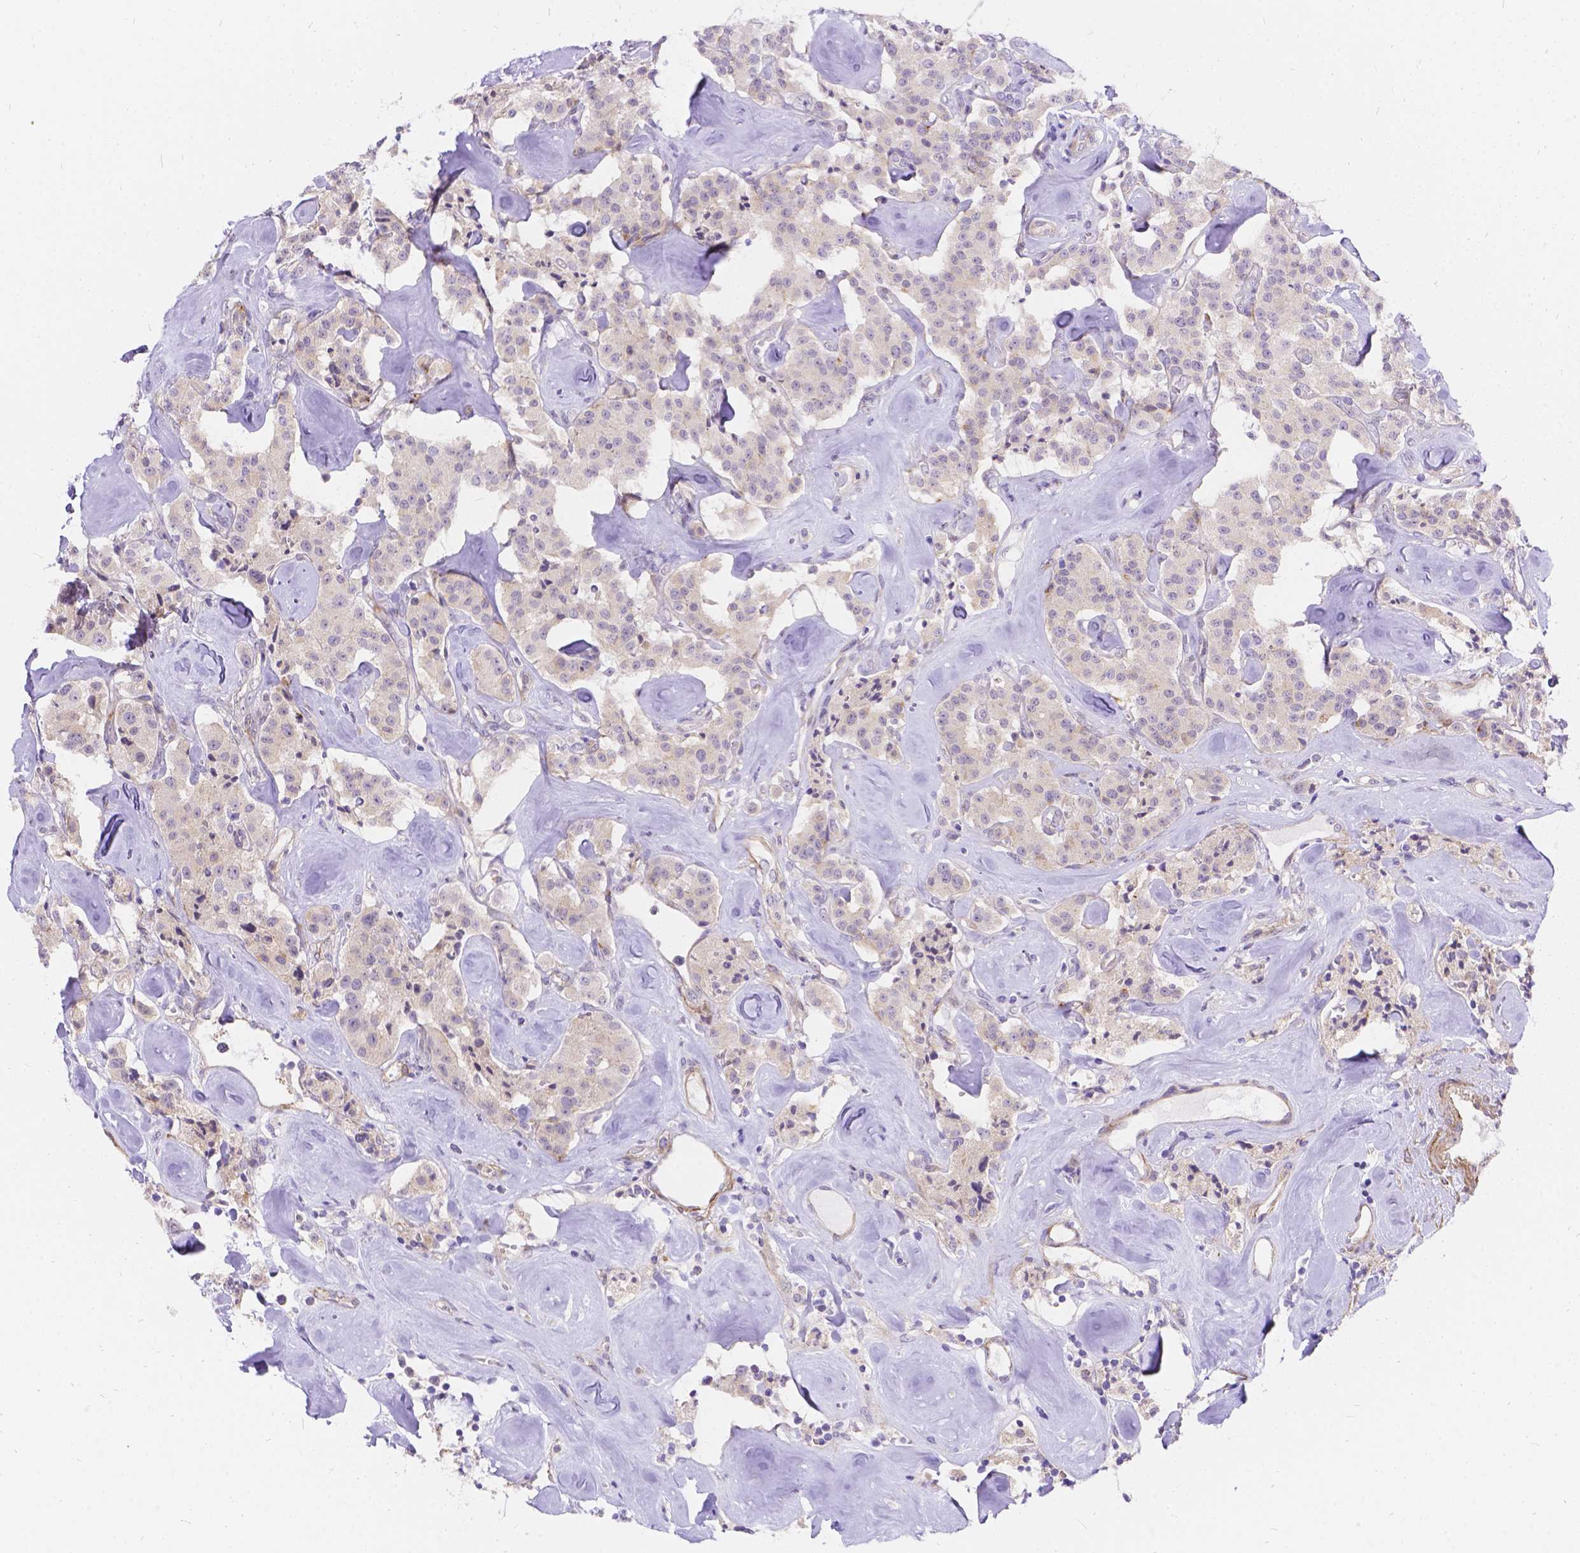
{"staining": {"intensity": "negative", "quantity": "none", "location": "none"}, "tissue": "carcinoid", "cell_type": "Tumor cells", "image_type": "cancer", "snomed": [{"axis": "morphology", "description": "Carcinoid, malignant, NOS"}, {"axis": "topography", "description": "Pancreas"}], "caption": "Carcinoid (malignant) was stained to show a protein in brown. There is no significant expression in tumor cells.", "gene": "PALS1", "patient": {"sex": "male", "age": 41}}